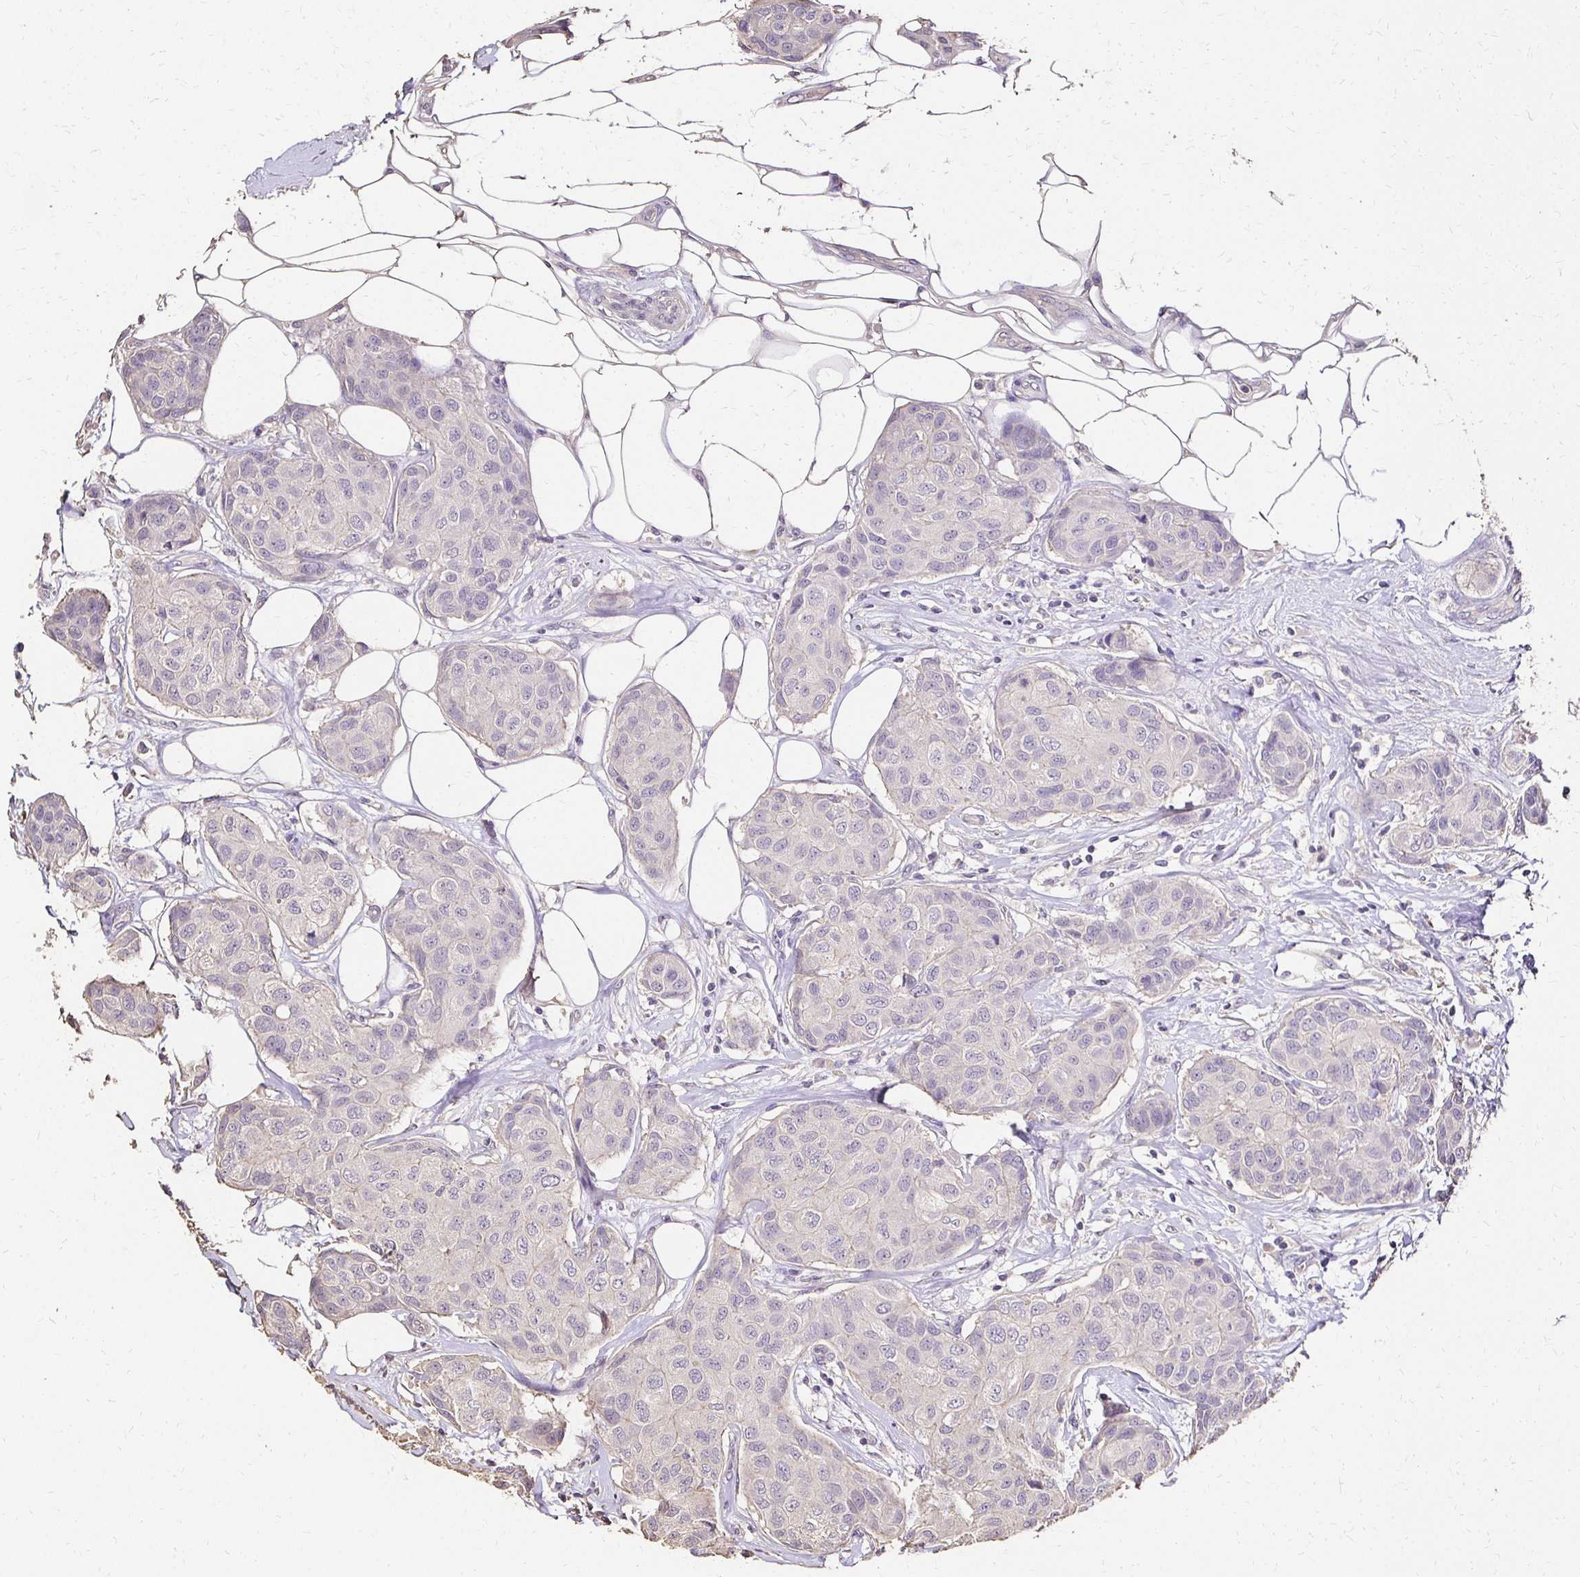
{"staining": {"intensity": "negative", "quantity": "none", "location": "none"}, "tissue": "breast cancer", "cell_type": "Tumor cells", "image_type": "cancer", "snomed": [{"axis": "morphology", "description": "Duct carcinoma"}, {"axis": "topography", "description": "Breast"}, {"axis": "topography", "description": "Lymph node"}], "caption": "Tumor cells are negative for brown protein staining in breast cancer (infiltrating ductal carcinoma).", "gene": "UGT1A6", "patient": {"sex": "female", "age": 80}}